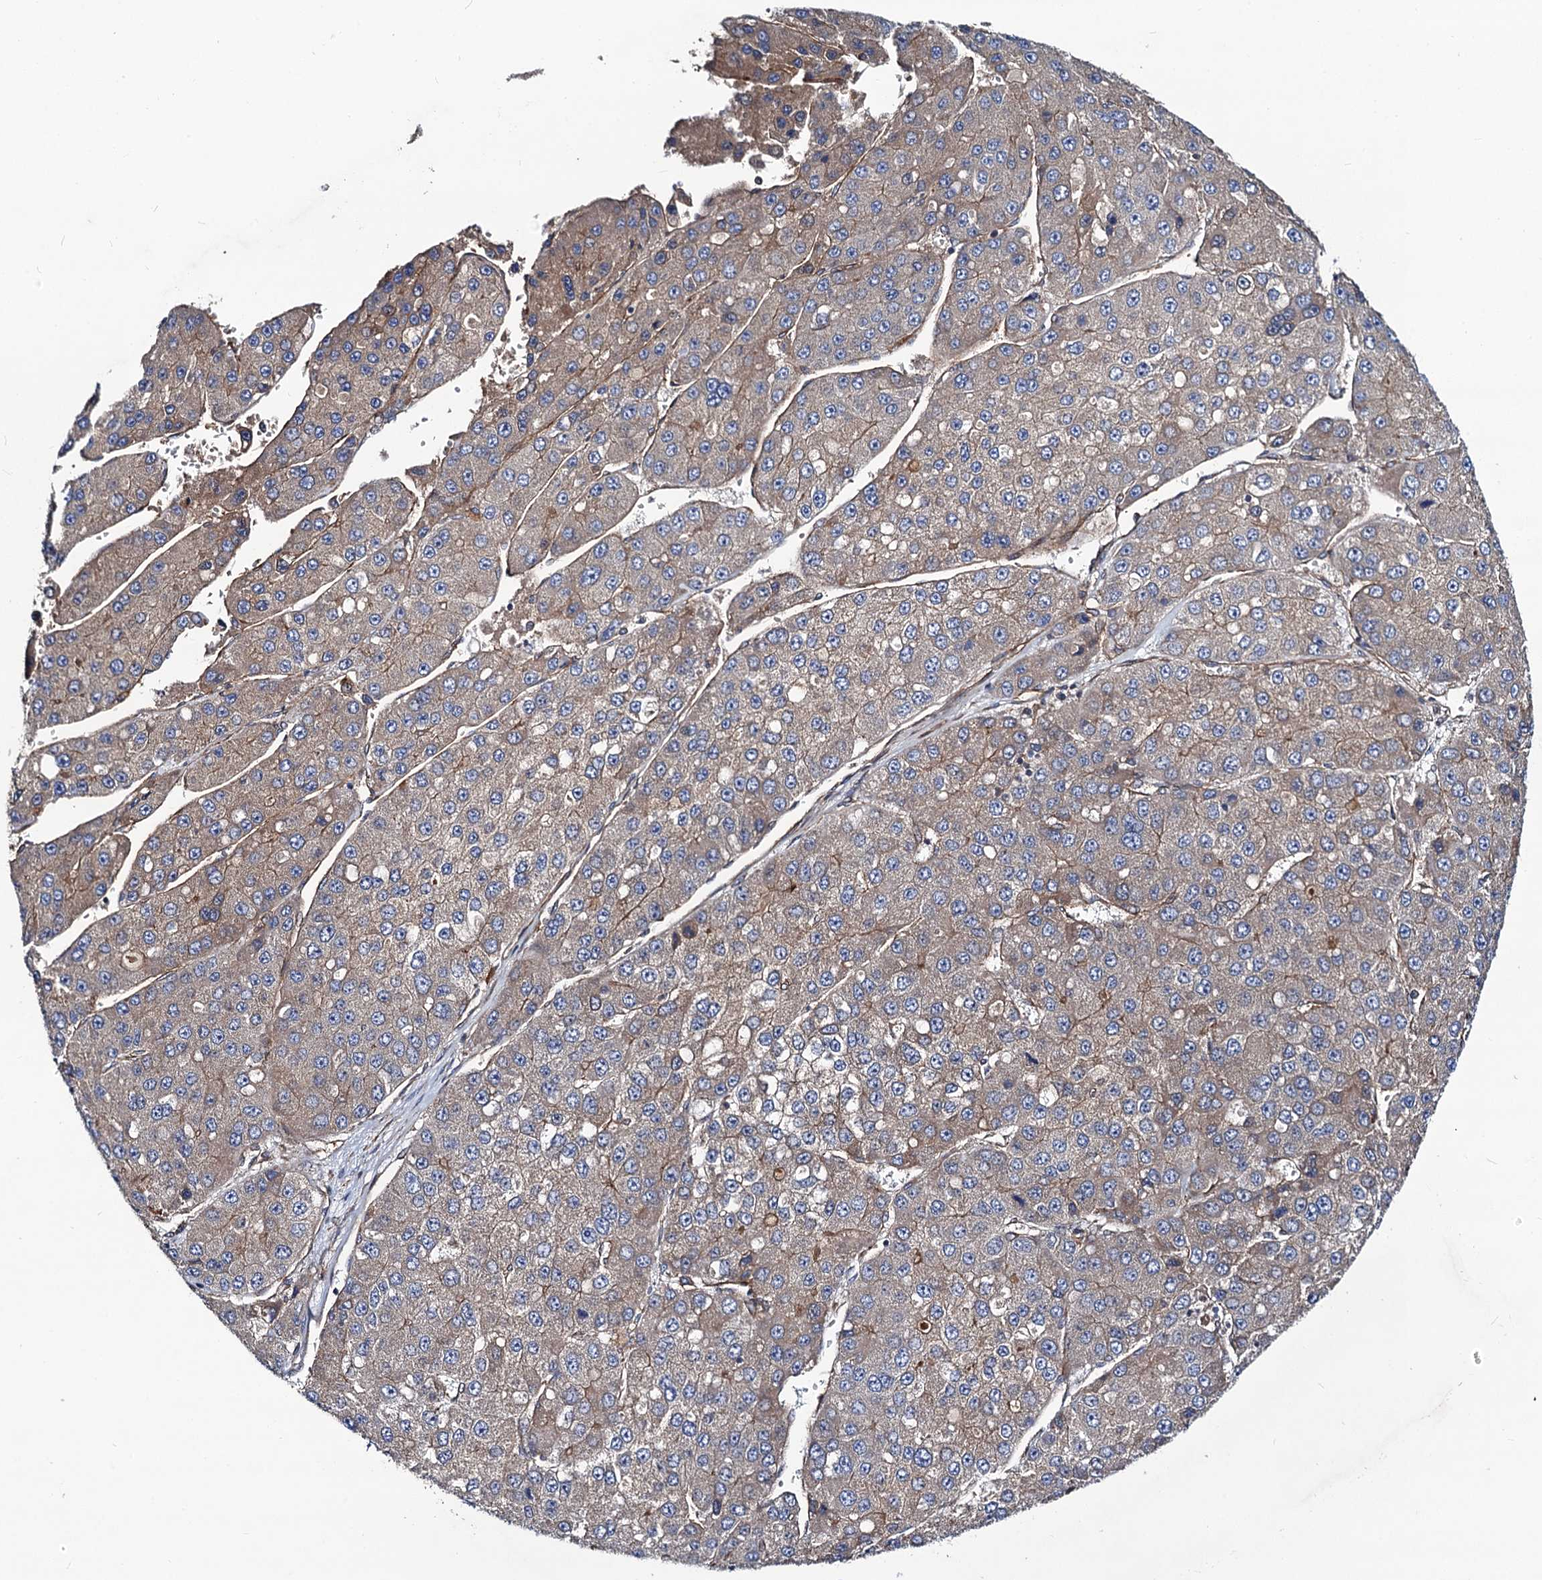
{"staining": {"intensity": "weak", "quantity": ">75%", "location": "cytoplasmic/membranous"}, "tissue": "liver cancer", "cell_type": "Tumor cells", "image_type": "cancer", "snomed": [{"axis": "morphology", "description": "Carcinoma, Hepatocellular, NOS"}, {"axis": "topography", "description": "Liver"}], "caption": "Weak cytoplasmic/membranous positivity for a protein is appreciated in about >75% of tumor cells of hepatocellular carcinoma (liver) using IHC.", "gene": "CIP2A", "patient": {"sex": "female", "age": 73}}